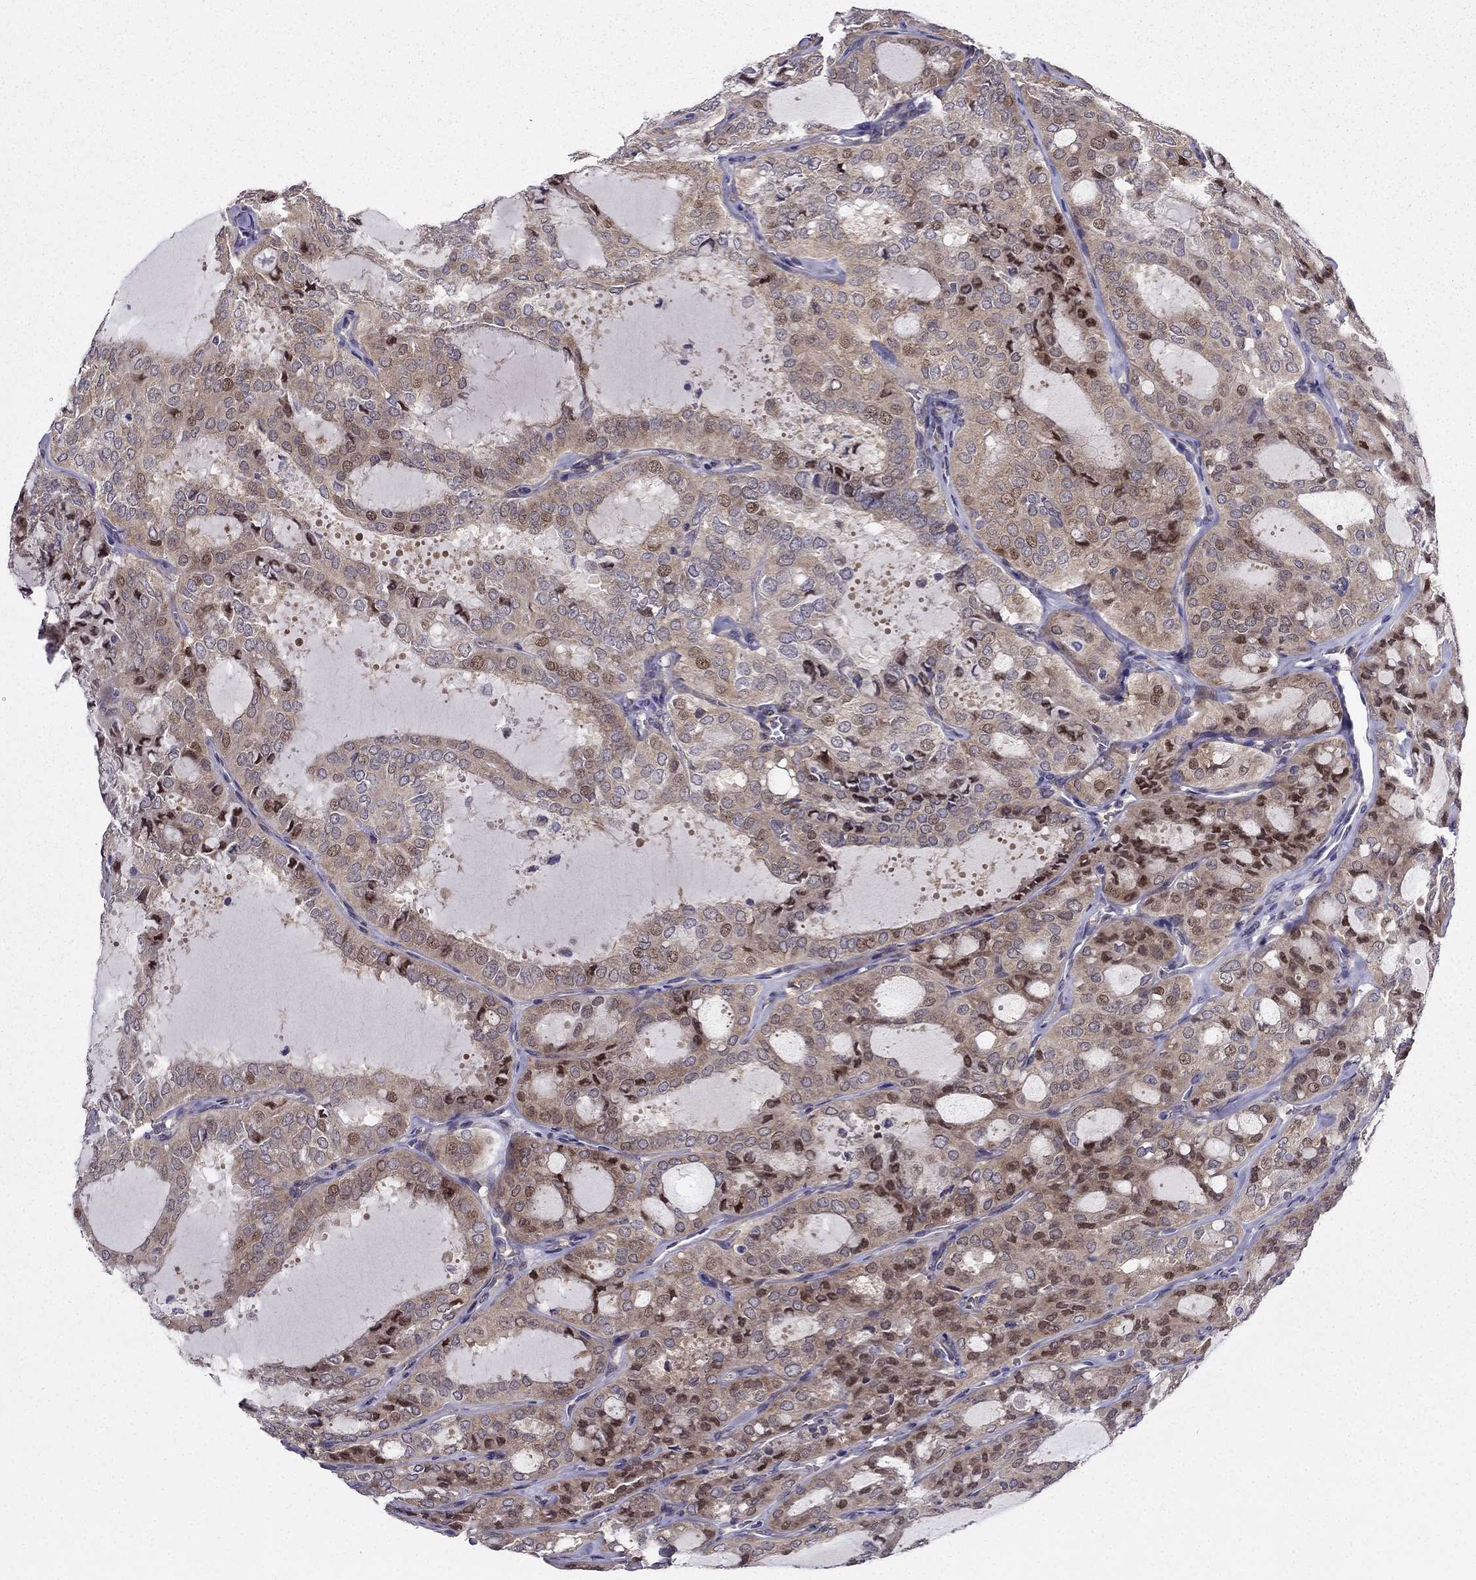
{"staining": {"intensity": "weak", "quantity": "25%-75%", "location": "cytoplasmic/membranous,nuclear"}, "tissue": "thyroid cancer", "cell_type": "Tumor cells", "image_type": "cancer", "snomed": [{"axis": "morphology", "description": "Follicular adenoma carcinoma, NOS"}, {"axis": "topography", "description": "Thyroid gland"}], "caption": "Thyroid cancer (follicular adenoma carcinoma) tissue exhibits weak cytoplasmic/membranous and nuclear positivity in approximately 25%-75% of tumor cells, visualized by immunohistochemistry.", "gene": "ARHGEF28", "patient": {"sex": "male", "age": 75}}